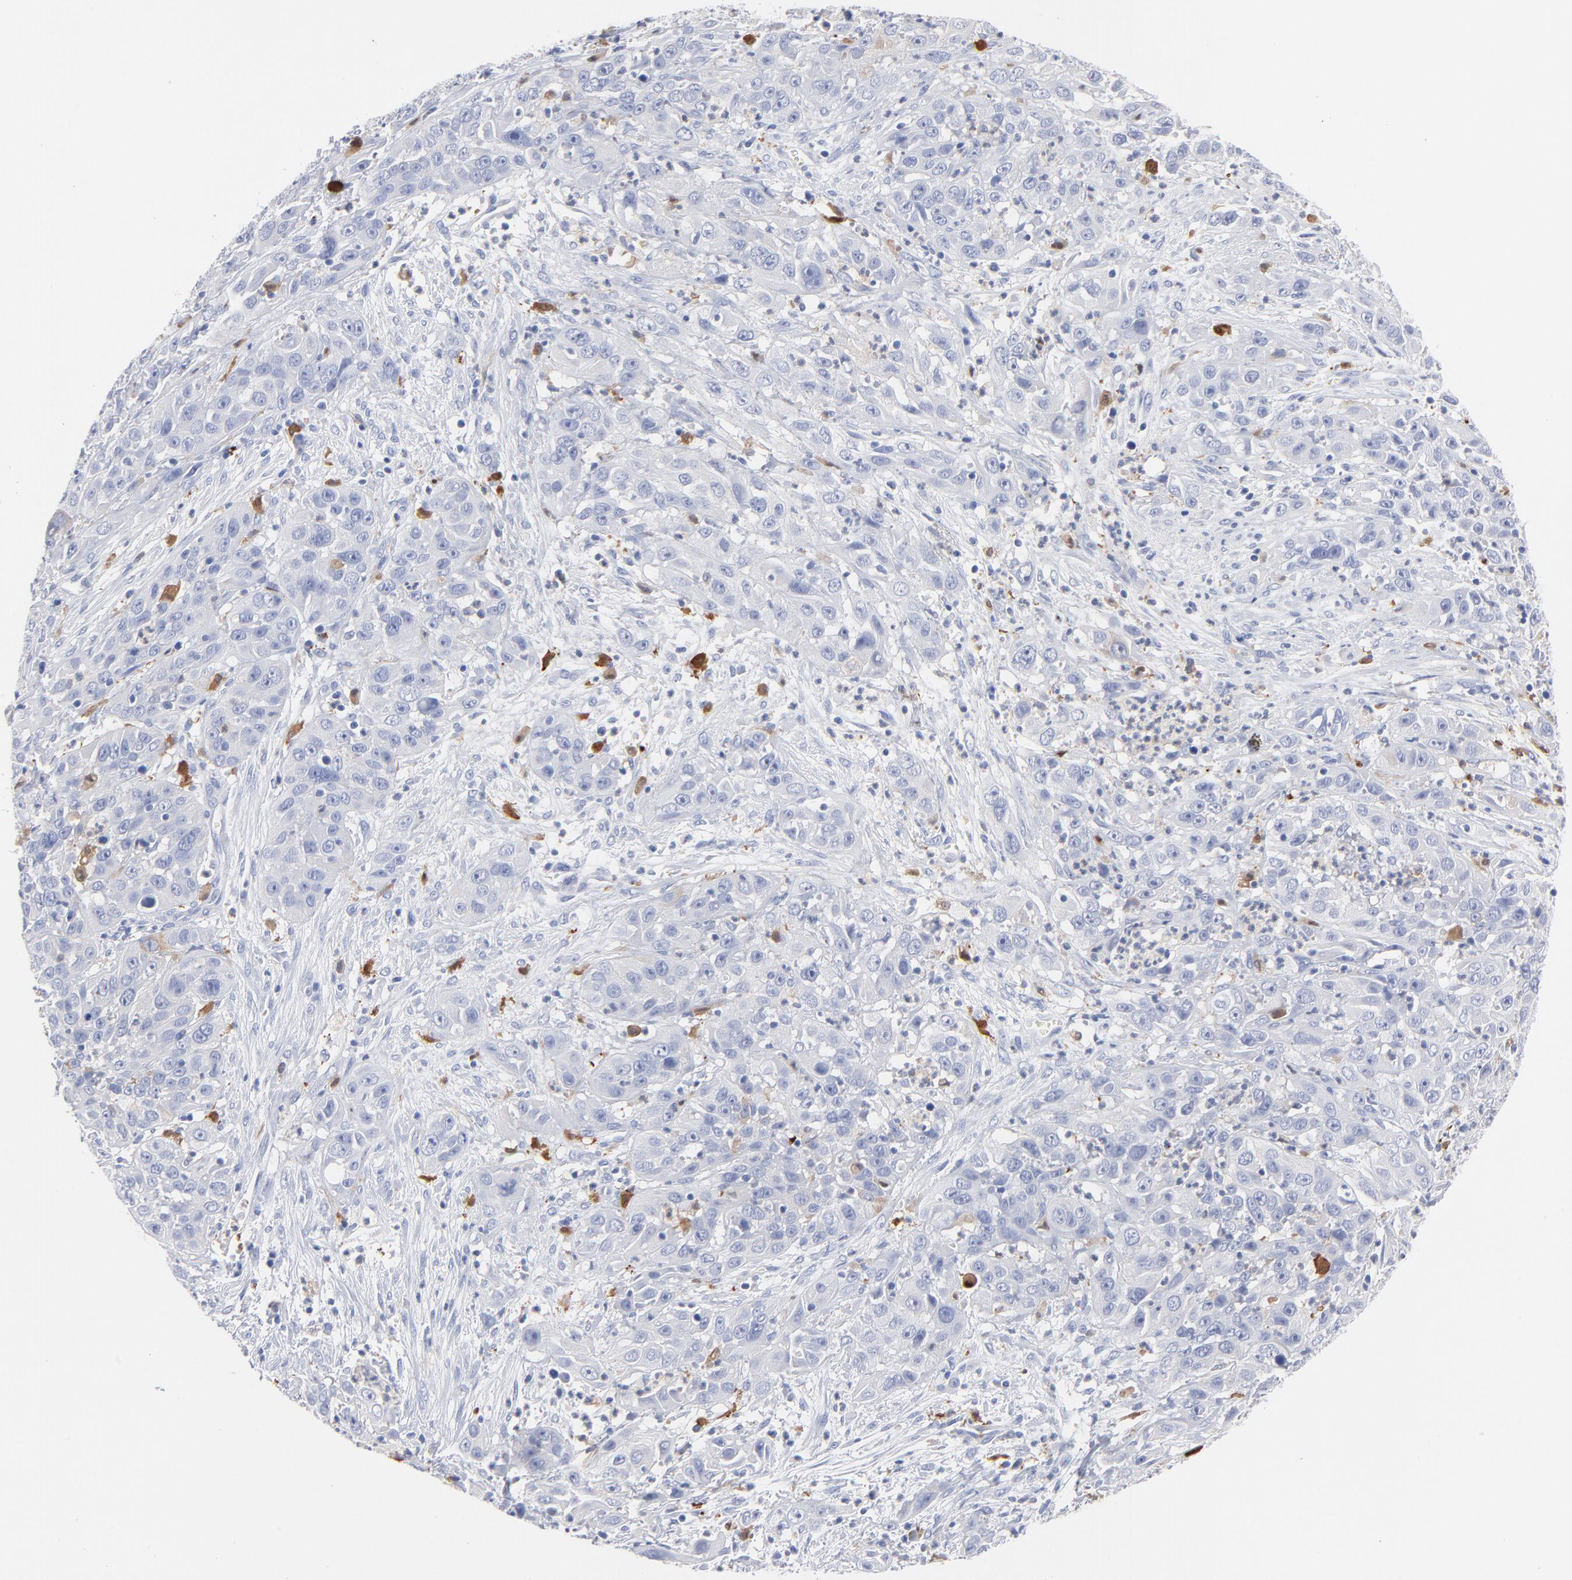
{"staining": {"intensity": "negative", "quantity": "none", "location": "none"}, "tissue": "cervical cancer", "cell_type": "Tumor cells", "image_type": "cancer", "snomed": [{"axis": "morphology", "description": "Squamous cell carcinoma, NOS"}, {"axis": "topography", "description": "Cervix"}], "caption": "IHC of cervical squamous cell carcinoma exhibits no expression in tumor cells. (DAB (3,3'-diaminobenzidine) immunohistochemistry with hematoxylin counter stain).", "gene": "IFIT2", "patient": {"sex": "female", "age": 32}}